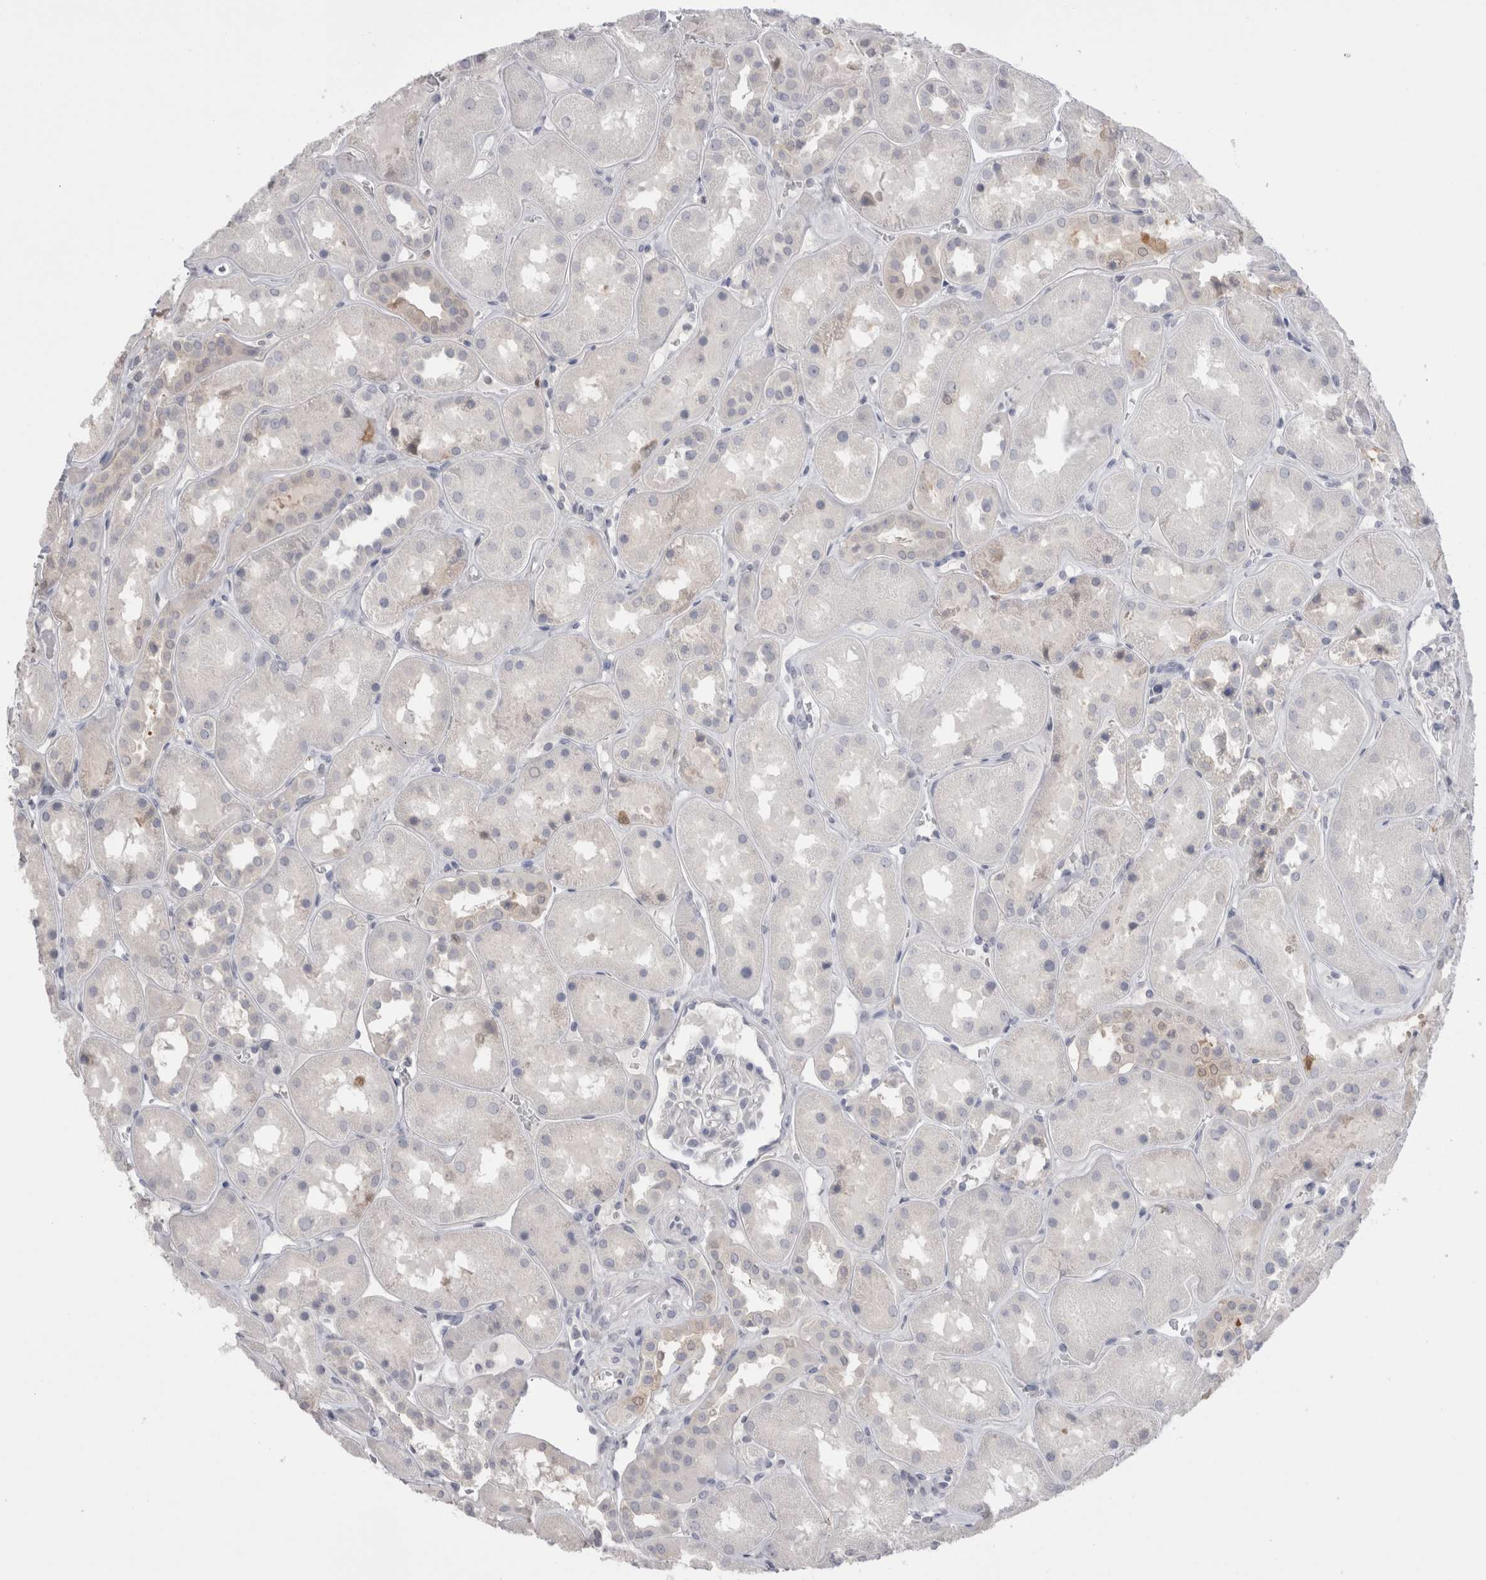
{"staining": {"intensity": "negative", "quantity": "none", "location": "none"}, "tissue": "kidney", "cell_type": "Cells in glomeruli", "image_type": "normal", "snomed": [{"axis": "morphology", "description": "Normal tissue, NOS"}, {"axis": "topography", "description": "Kidney"}], "caption": "Kidney stained for a protein using immunohistochemistry reveals no expression cells in glomeruli.", "gene": "SUCNR1", "patient": {"sex": "male", "age": 70}}